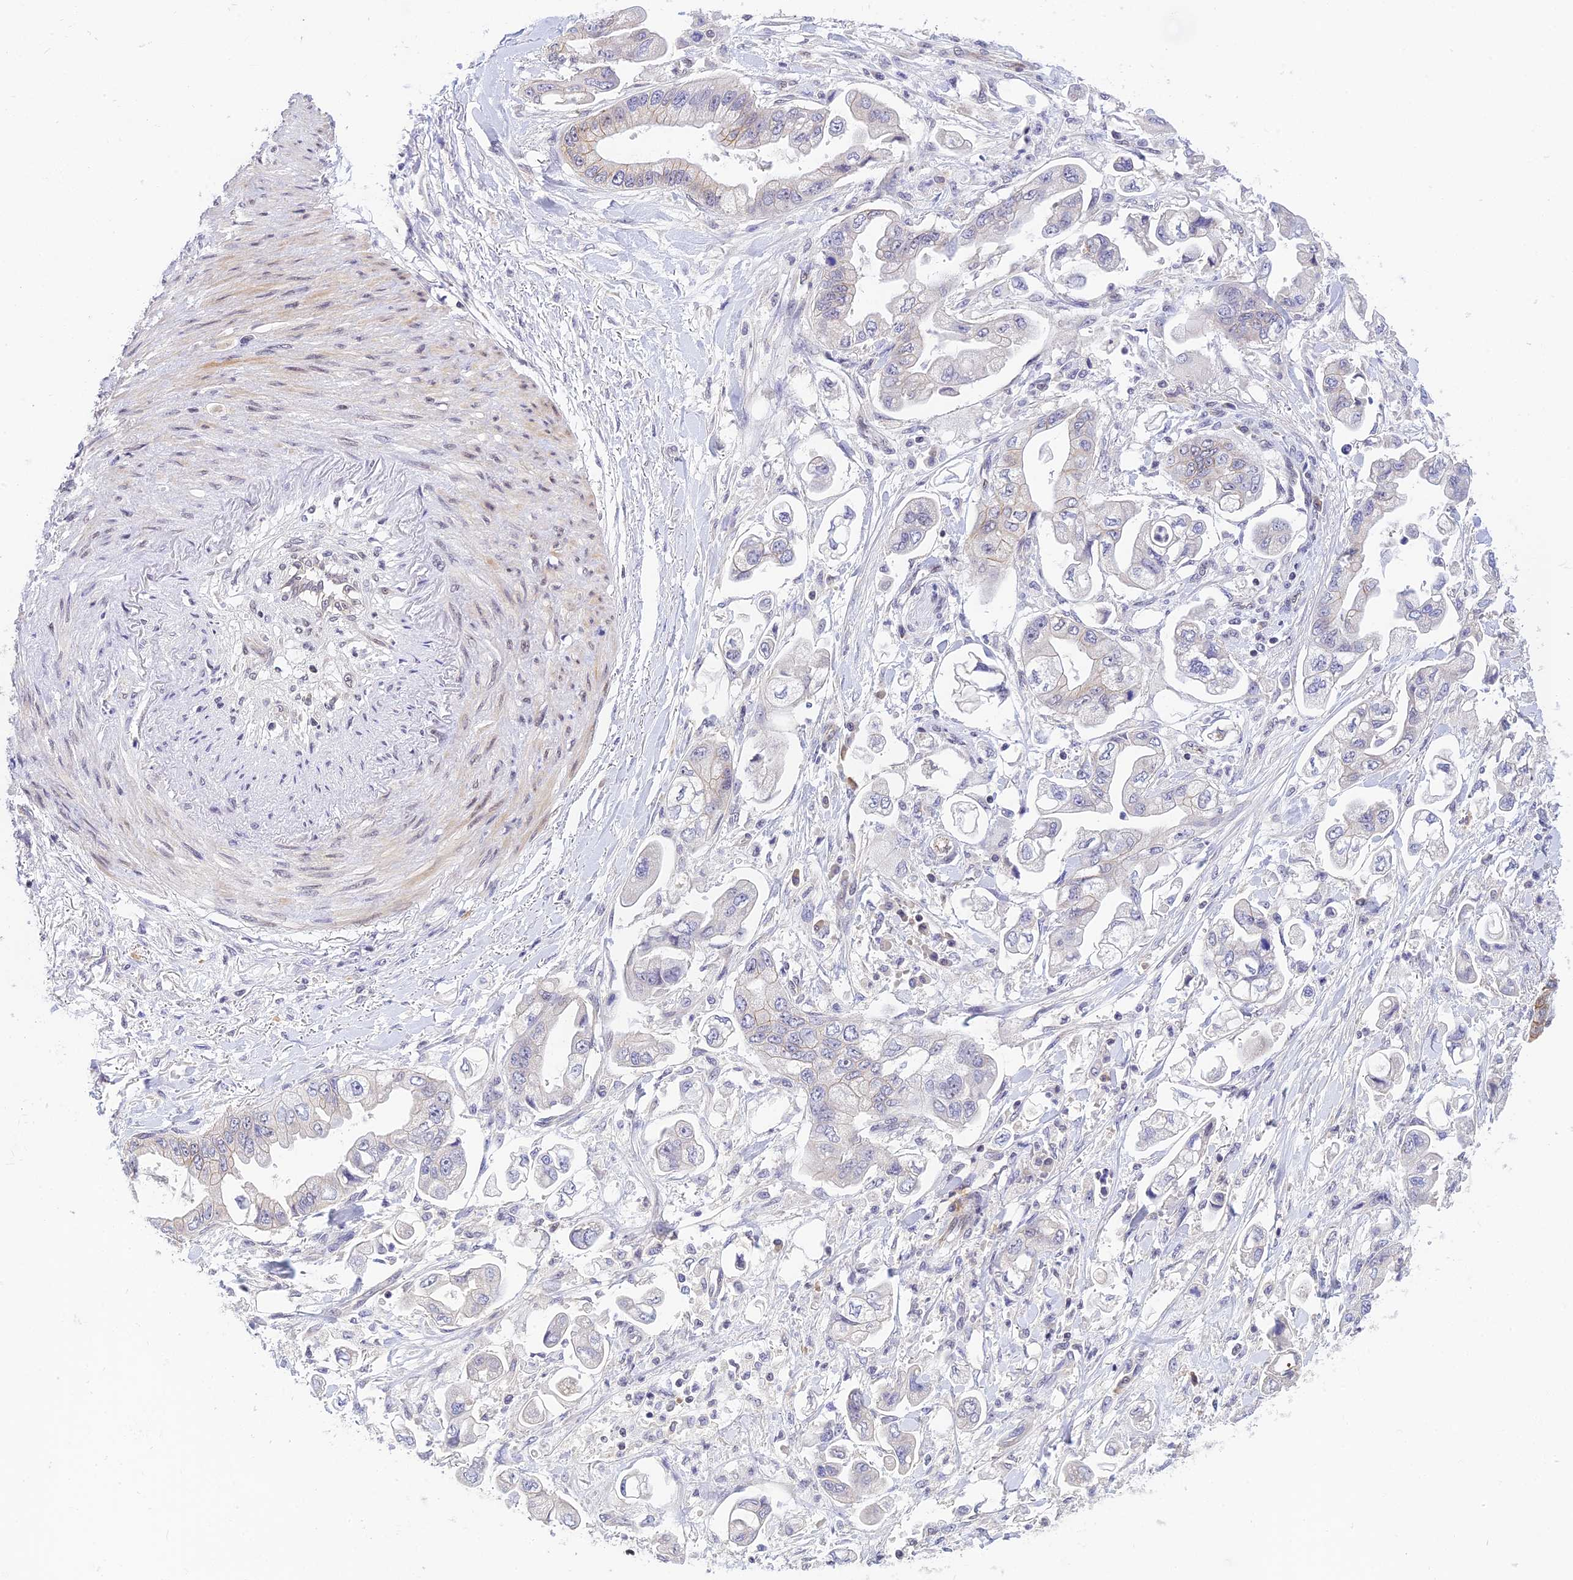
{"staining": {"intensity": "weak", "quantity": "<25%", "location": "cytoplasmic/membranous"}, "tissue": "stomach cancer", "cell_type": "Tumor cells", "image_type": "cancer", "snomed": [{"axis": "morphology", "description": "Adenocarcinoma, NOS"}, {"axis": "topography", "description": "Stomach"}], "caption": "There is no significant staining in tumor cells of stomach adenocarcinoma.", "gene": "THAP11", "patient": {"sex": "male", "age": 62}}